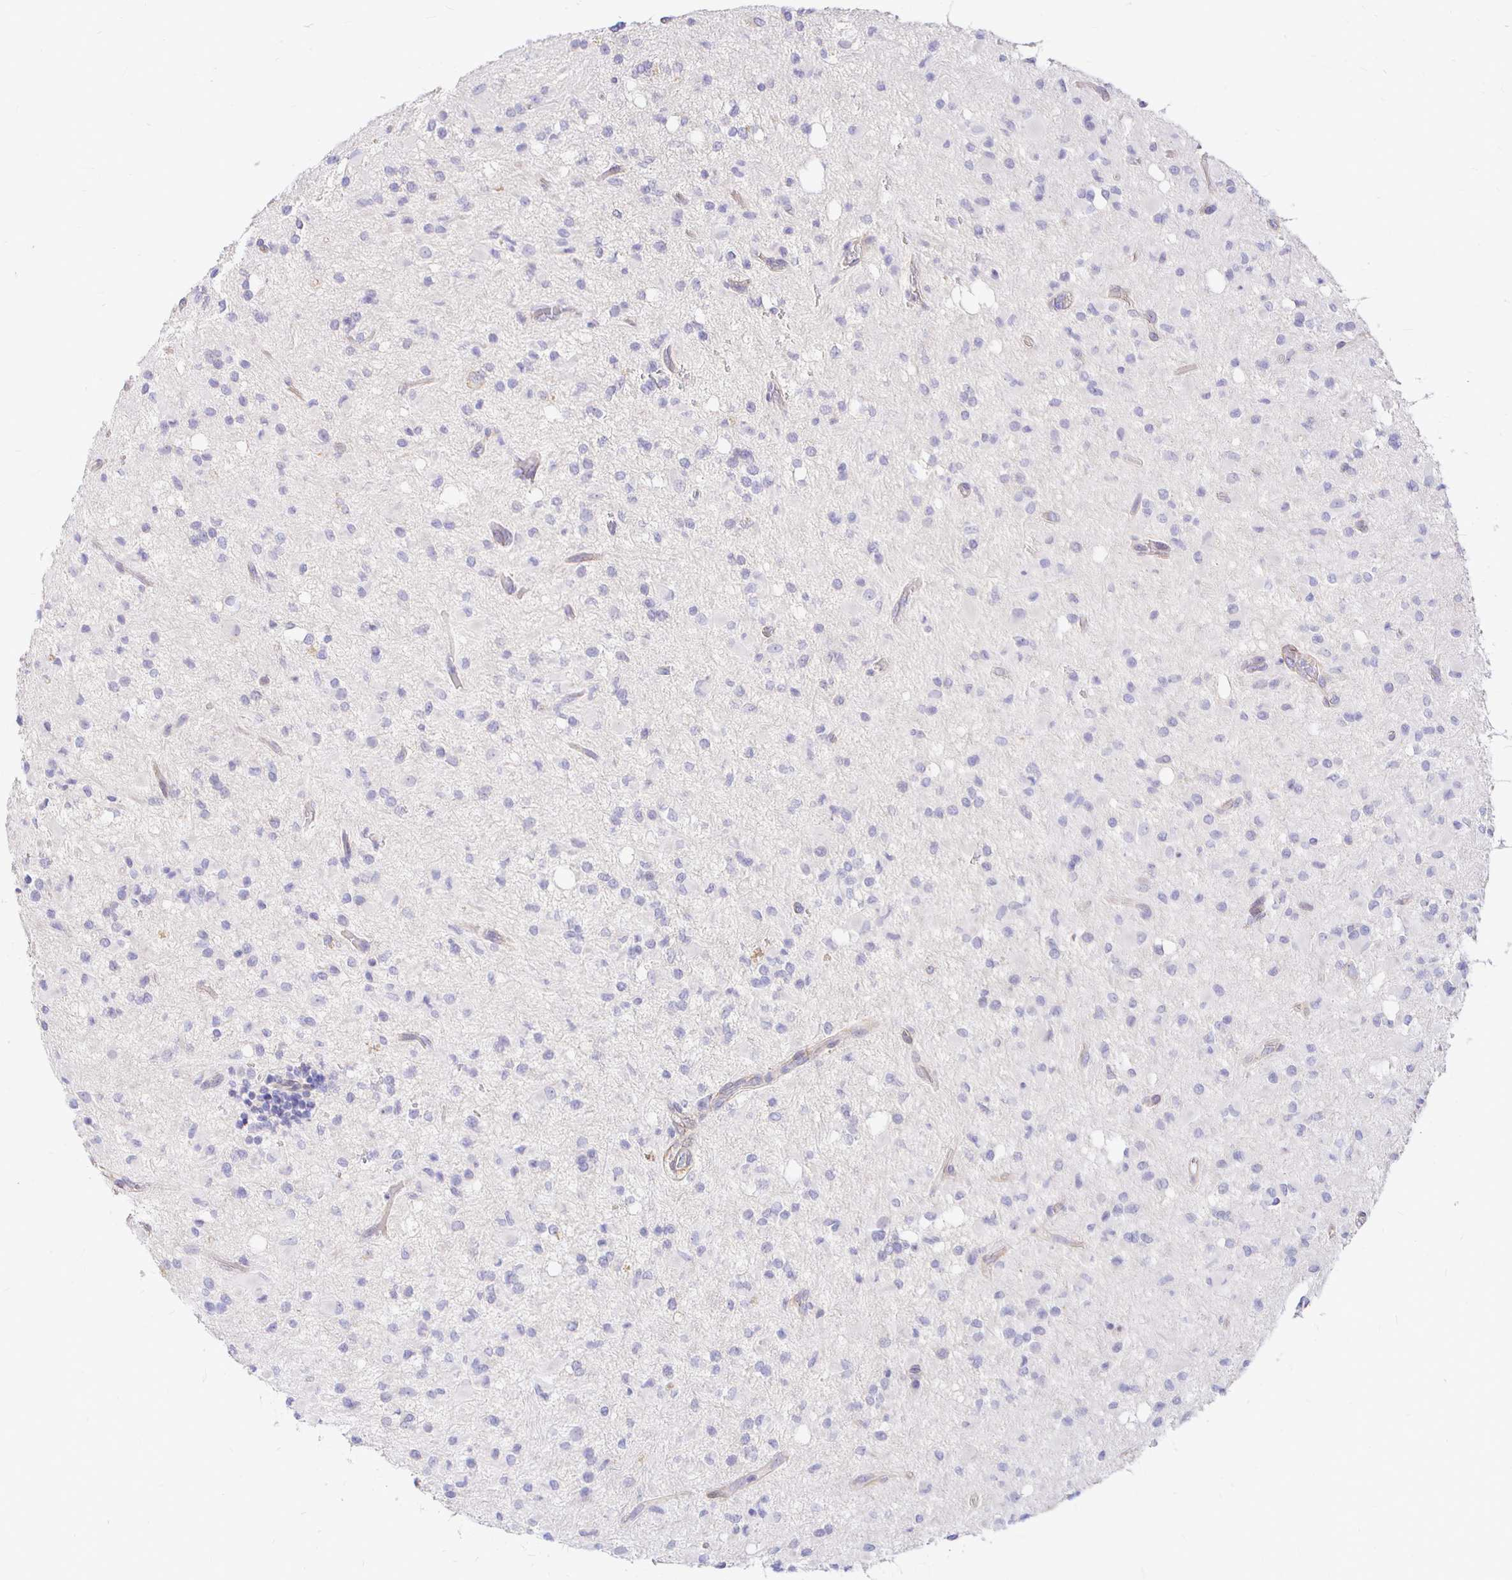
{"staining": {"intensity": "negative", "quantity": "none", "location": "none"}, "tissue": "glioma", "cell_type": "Tumor cells", "image_type": "cancer", "snomed": [{"axis": "morphology", "description": "Glioma, malignant, Low grade"}, {"axis": "topography", "description": "Brain"}], "caption": "Glioma was stained to show a protein in brown. There is no significant staining in tumor cells.", "gene": "PALM2AKAP2", "patient": {"sex": "female", "age": 33}}